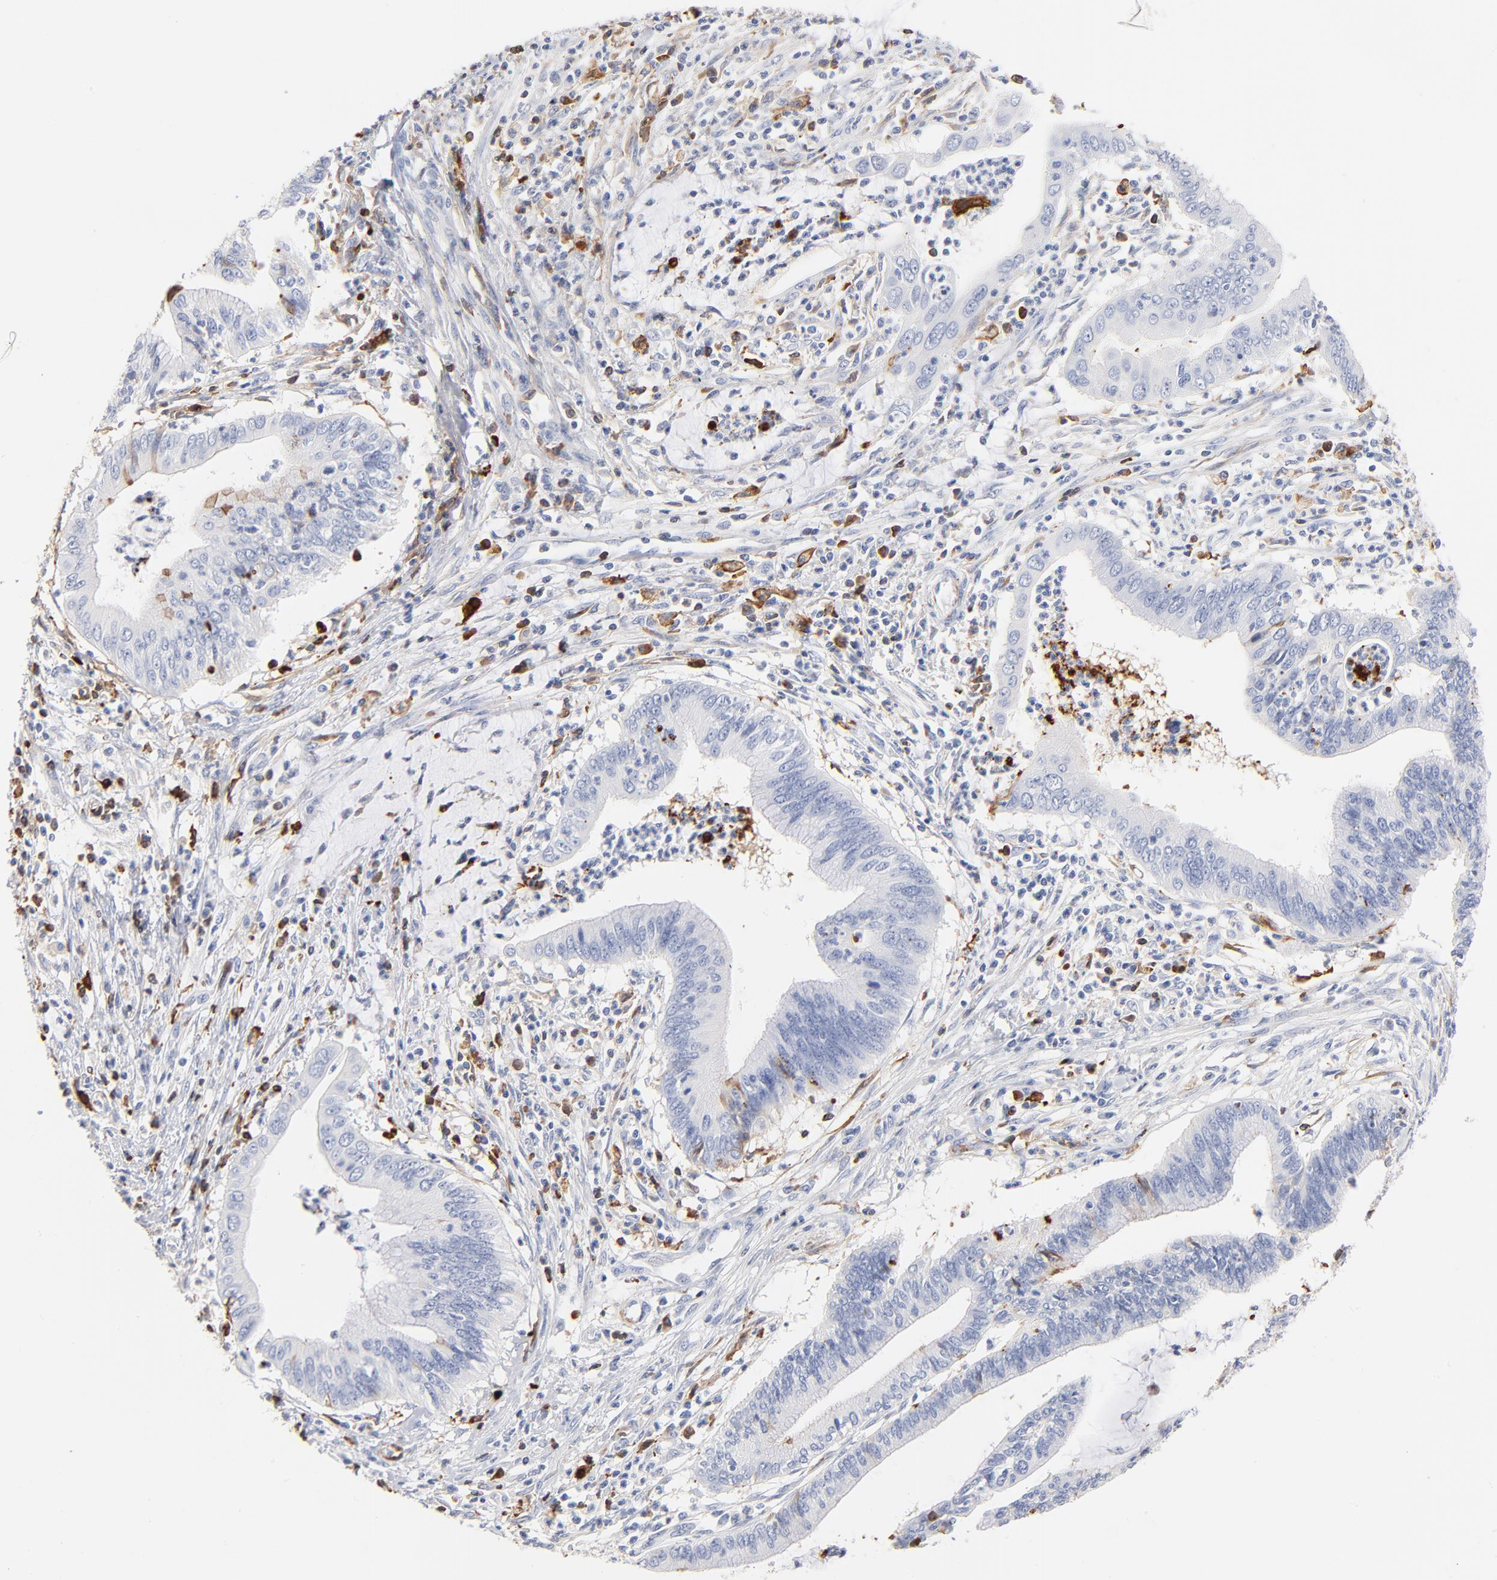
{"staining": {"intensity": "negative", "quantity": "none", "location": "none"}, "tissue": "cervical cancer", "cell_type": "Tumor cells", "image_type": "cancer", "snomed": [{"axis": "morphology", "description": "Adenocarcinoma, NOS"}, {"axis": "topography", "description": "Cervix"}], "caption": "This is an immunohistochemistry (IHC) histopathology image of human cervical adenocarcinoma. There is no staining in tumor cells.", "gene": "APOH", "patient": {"sex": "female", "age": 36}}